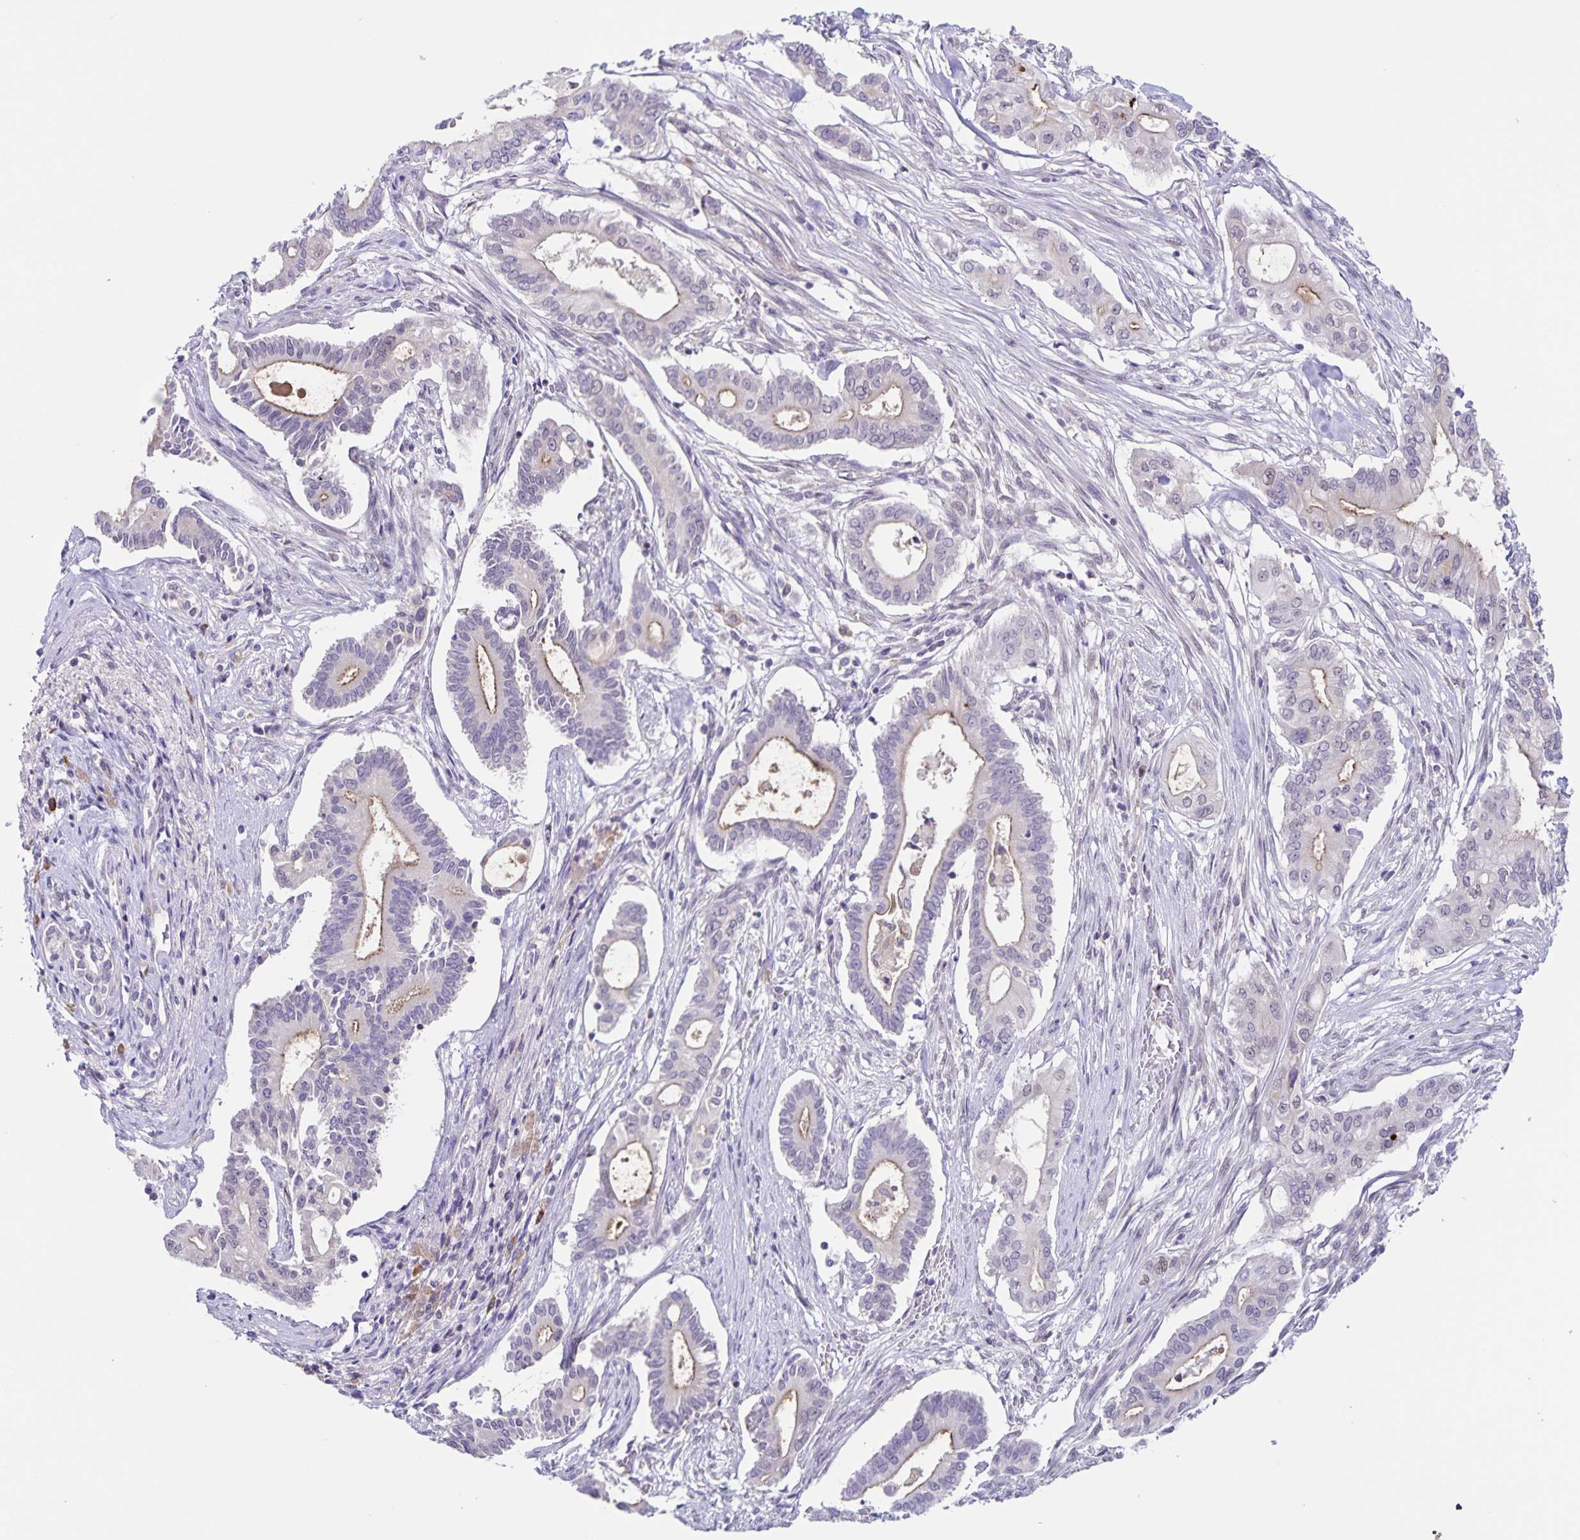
{"staining": {"intensity": "weak", "quantity": "<25%", "location": "cytoplasmic/membranous"}, "tissue": "pancreatic cancer", "cell_type": "Tumor cells", "image_type": "cancer", "snomed": [{"axis": "morphology", "description": "Adenocarcinoma, NOS"}, {"axis": "topography", "description": "Pancreas"}], "caption": "This photomicrograph is of pancreatic cancer (adenocarcinoma) stained with immunohistochemistry (IHC) to label a protein in brown with the nuclei are counter-stained blue. There is no positivity in tumor cells.", "gene": "STPG4", "patient": {"sex": "female", "age": 68}}